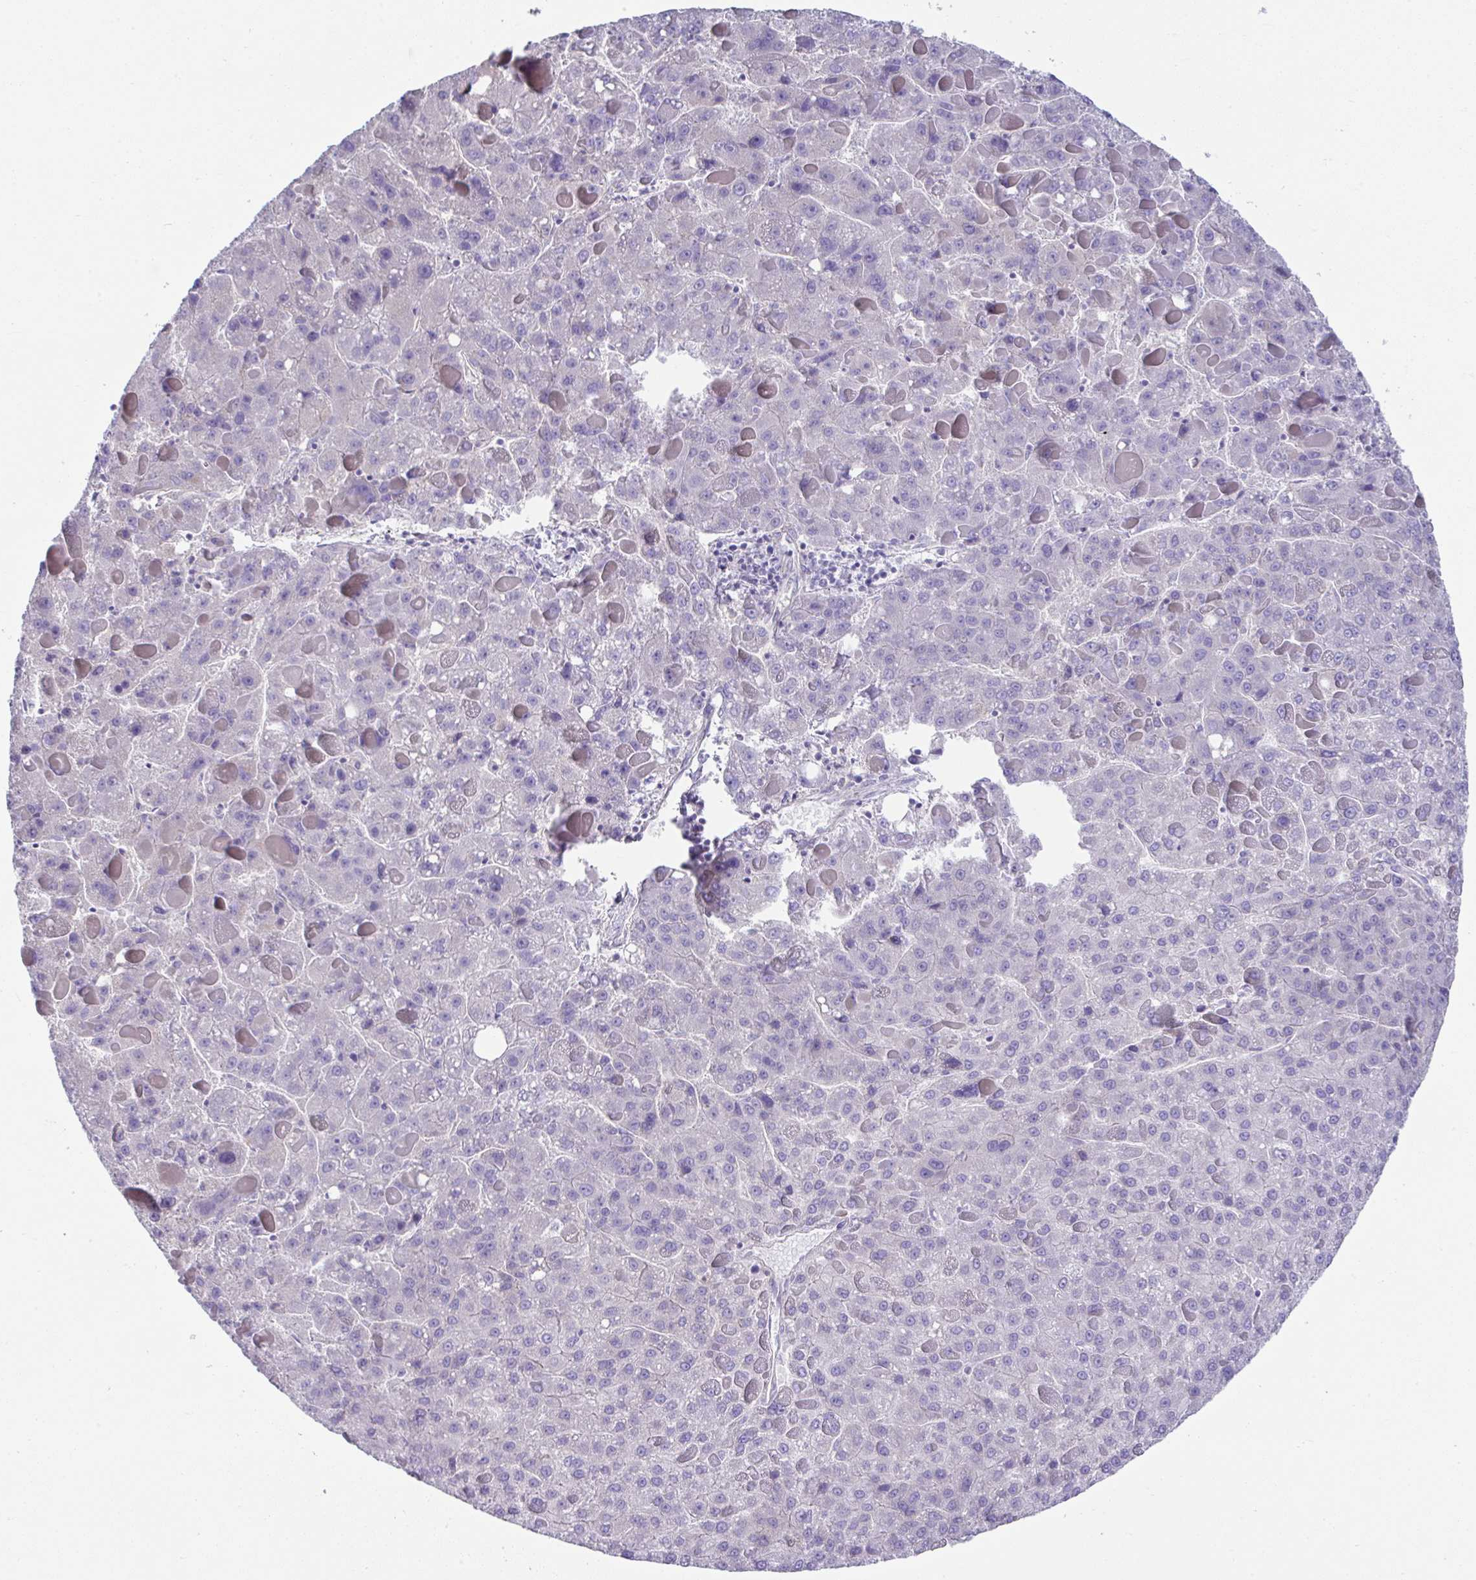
{"staining": {"intensity": "negative", "quantity": "none", "location": "none"}, "tissue": "liver cancer", "cell_type": "Tumor cells", "image_type": "cancer", "snomed": [{"axis": "morphology", "description": "Carcinoma, Hepatocellular, NOS"}, {"axis": "topography", "description": "Liver"}], "caption": "This photomicrograph is of liver cancer stained with immunohistochemistry to label a protein in brown with the nuclei are counter-stained blue. There is no expression in tumor cells.", "gene": "OR4P4", "patient": {"sex": "female", "age": 82}}